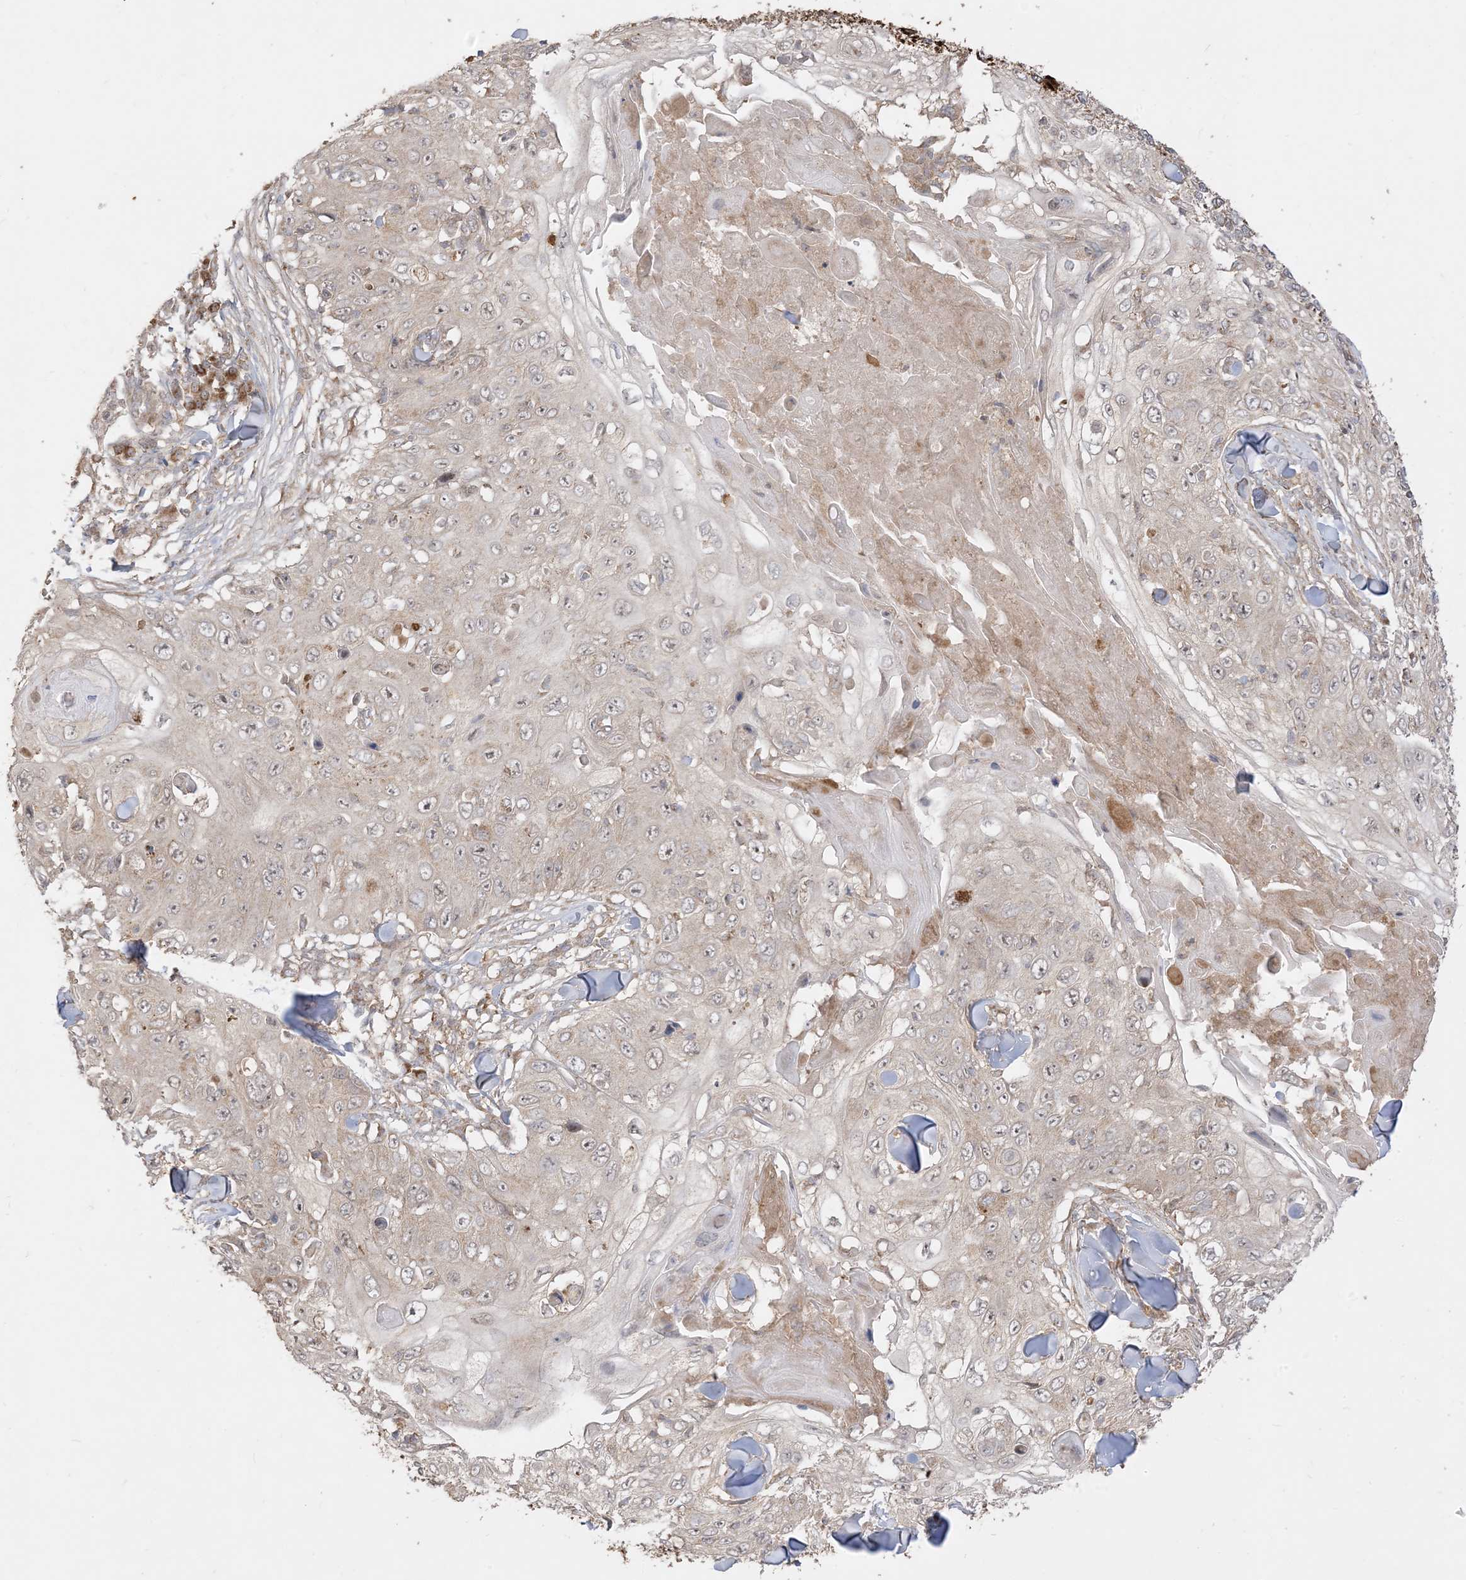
{"staining": {"intensity": "moderate", "quantity": ">75%", "location": "cytoplasmic/membranous,nuclear"}, "tissue": "skin cancer", "cell_type": "Tumor cells", "image_type": "cancer", "snomed": [{"axis": "morphology", "description": "Squamous cell carcinoma, NOS"}, {"axis": "topography", "description": "Skin"}], "caption": "Immunohistochemical staining of human skin cancer (squamous cell carcinoma) exhibits medium levels of moderate cytoplasmic/membranous and nuclear protein expression in about >75% of tumor cells.", "gene": "SIRT3", "patient": {"sex": "male", "age": 86}}